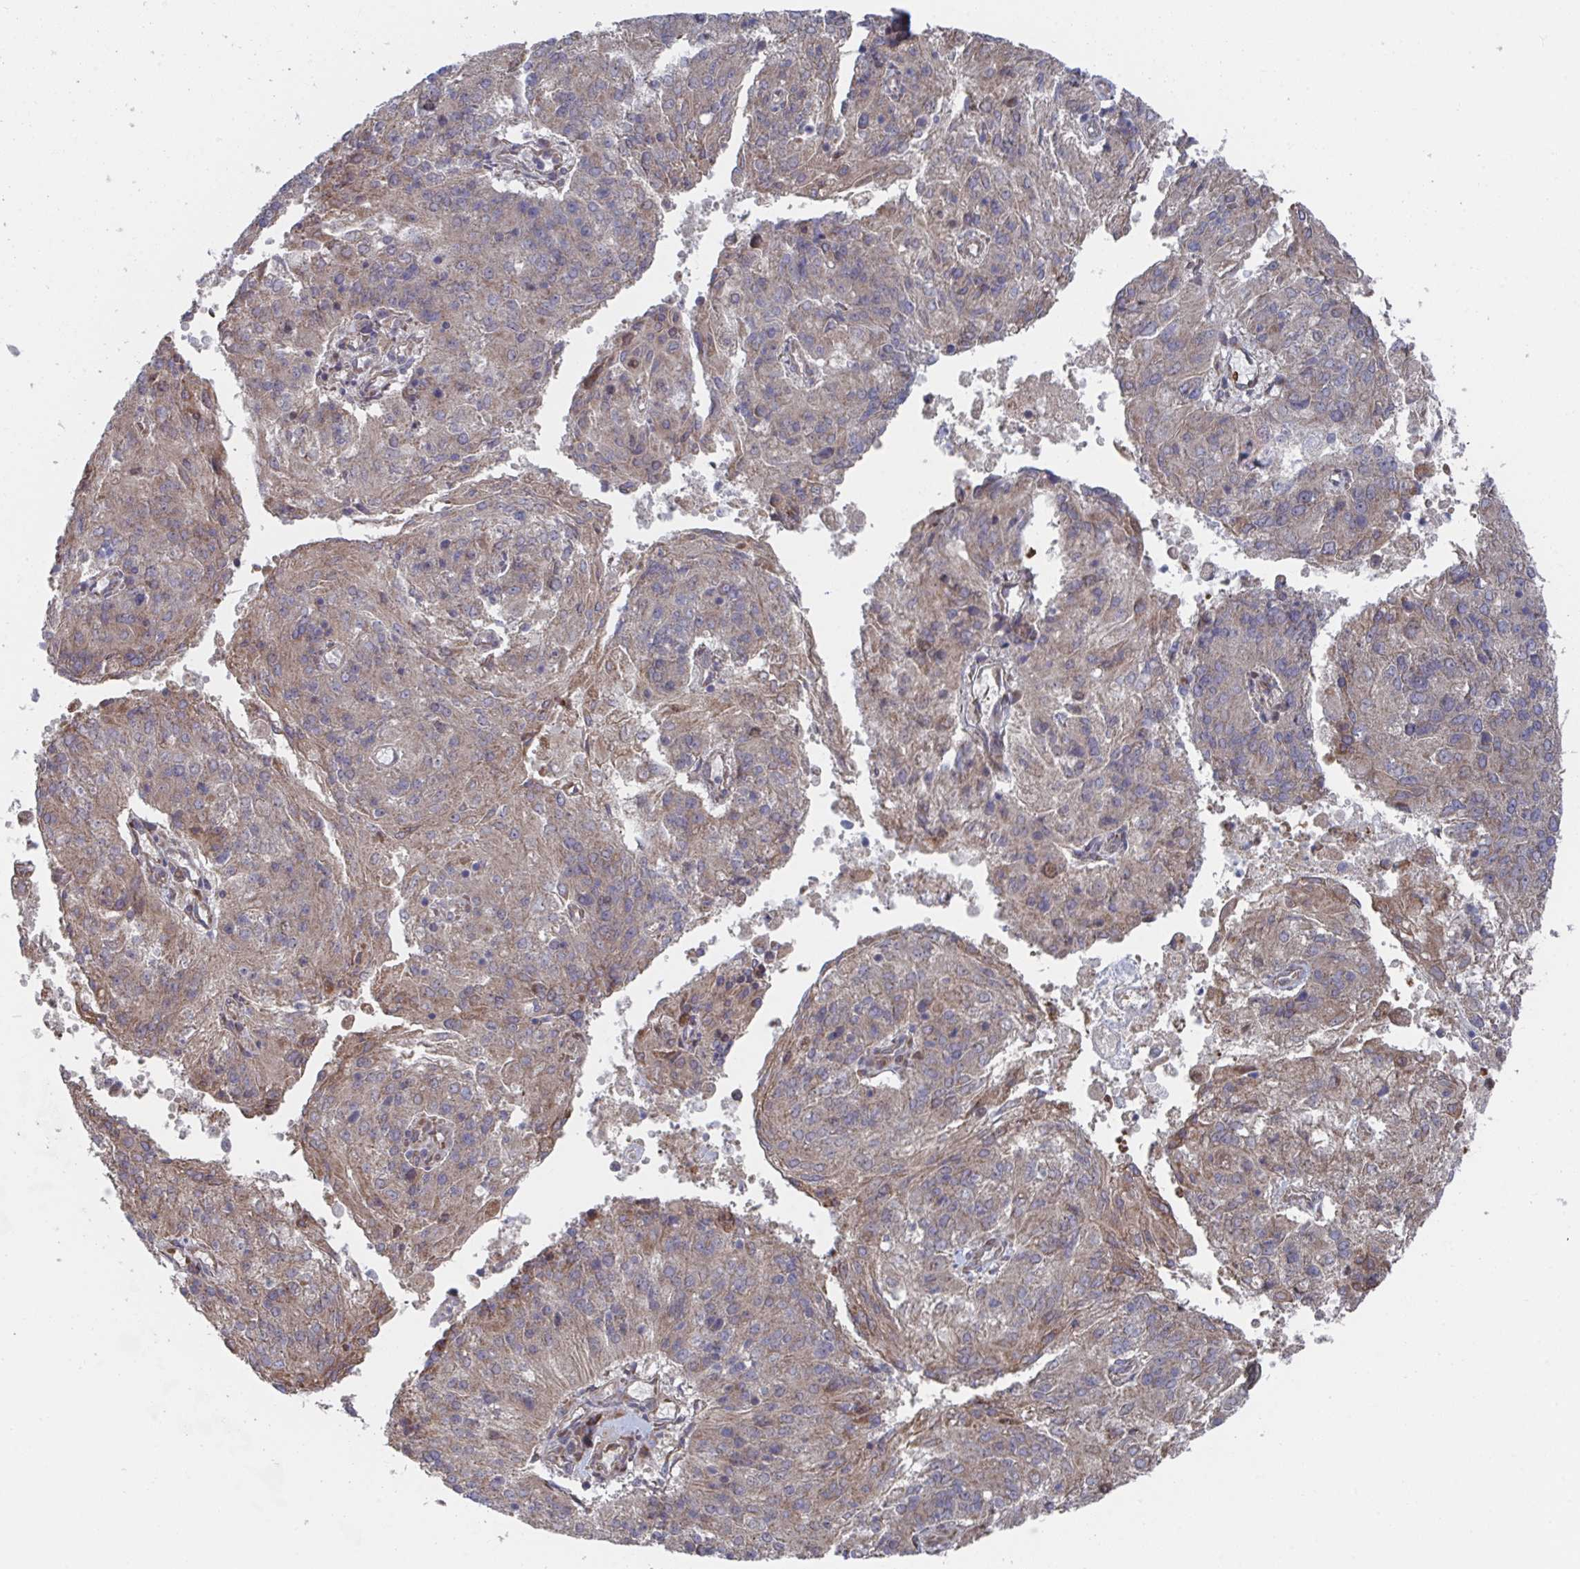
{"staining": {"intensity": "weak", "quantity": "<25%", "location": "cytoplasmic/membranous"}, "tissue": "endometrial cancer", "cell_type": "Tumor cells", "image_type": "cancer", "snomed": [{"axis": "morphology", "description": "Adenocarcinoma, NOS"}, {"axis": "topography", "description": "Endometrium"}], "caption": "This is an immunohistochemistry histopathology image of adenocarcinoma (endometrial). There is no positivity in tumor cells.", "gene": "FJX1", "patient": {"sex": "female", "age": 82}}